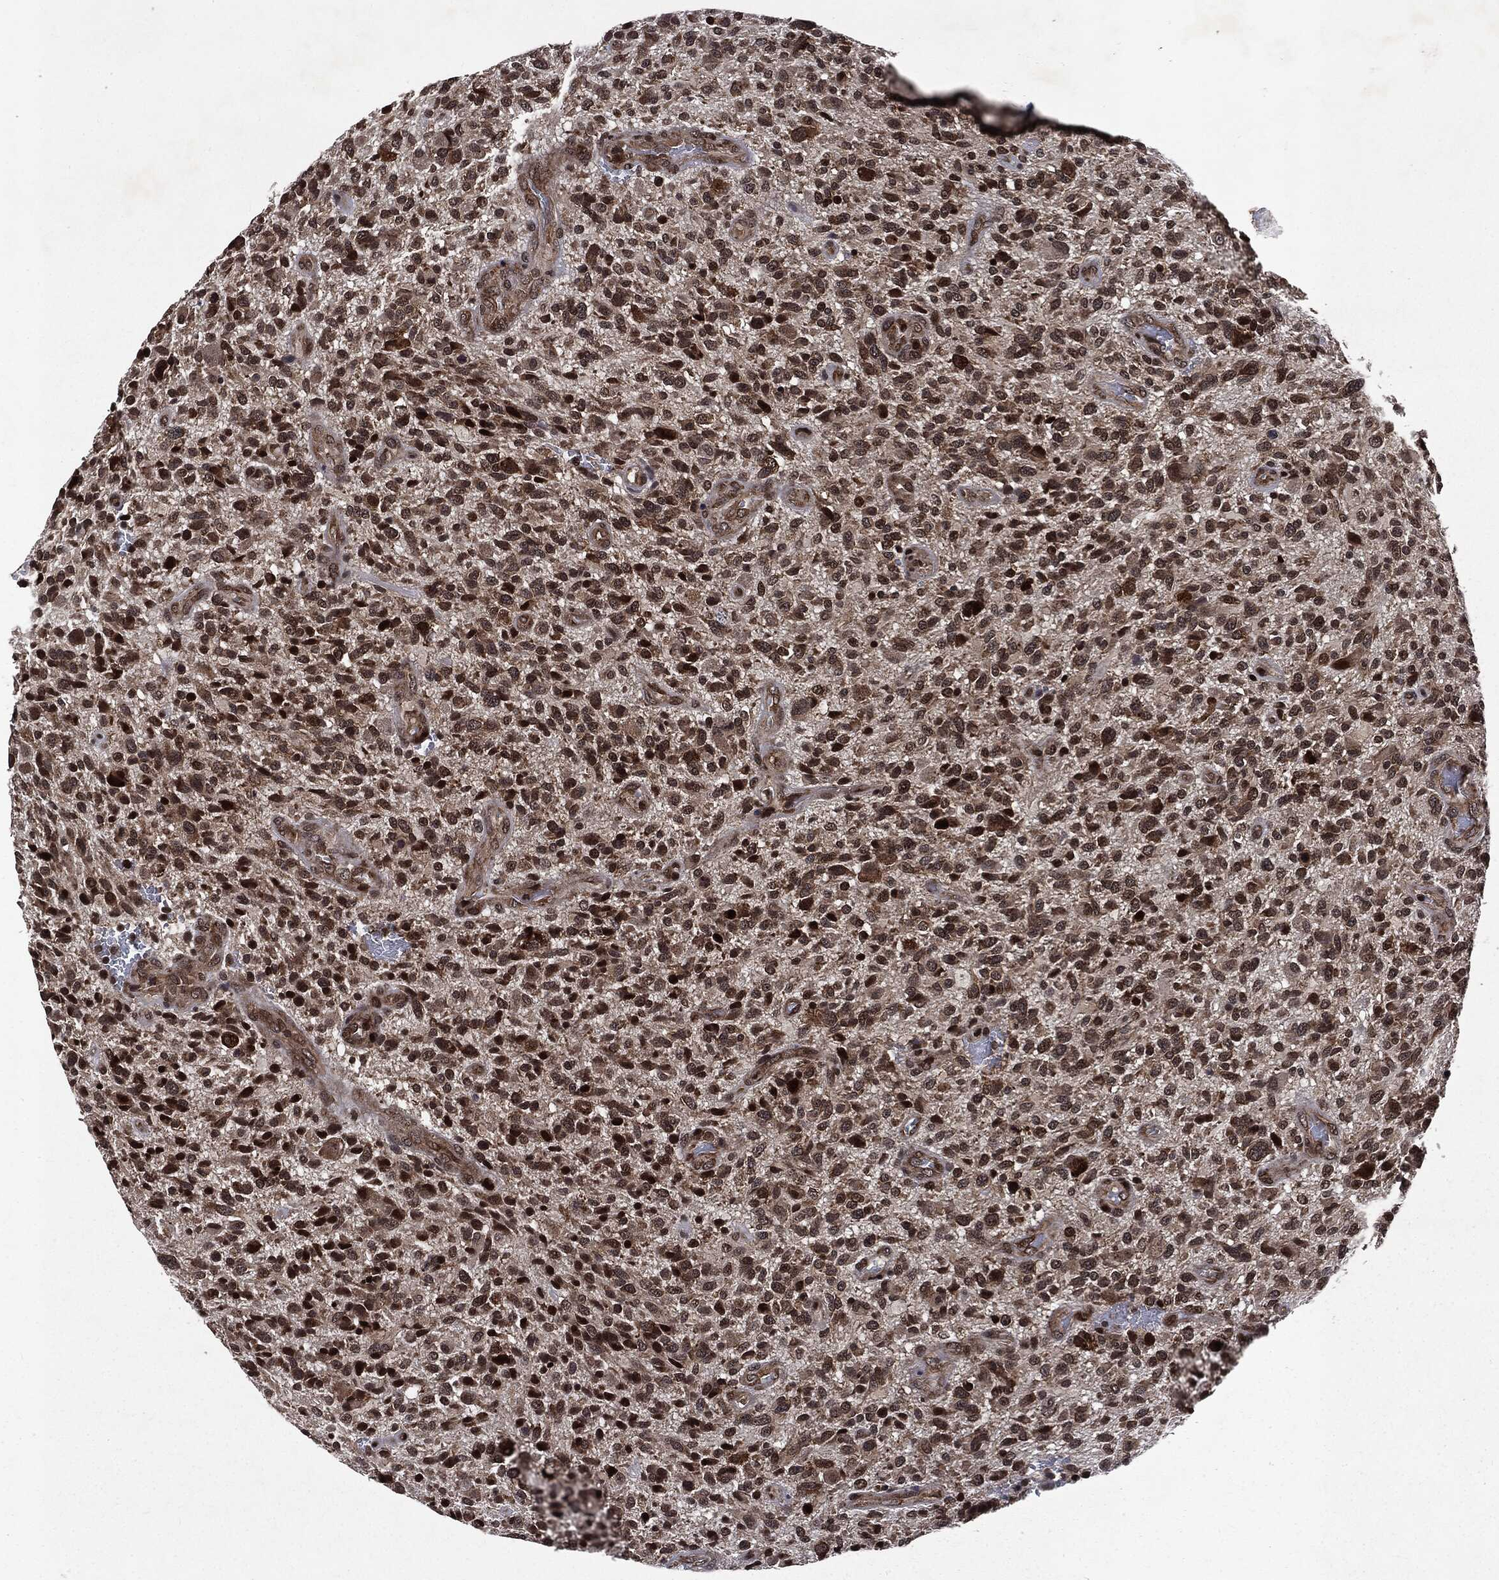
{"staining": {"intensity": "strong", "quantity": "25%-75%", "location": "nuclear"}, "tissue": "glioma", "cell_type": "Tumor cells", "image_type": "cancer", "snomed": [{"axis": "morphology", "description": "Glioma, malignant, High grade"}, {"axis": "topography", "description": "Brain"}], "caption": "Human high-grade glioma (malignant) stained for a protein (brown) demonstrates strong nuclear positive expression in approximately 25%-75% of tumor cells.", "gene": "STAU2", "patient": {"sex": "male", "age": 47}}